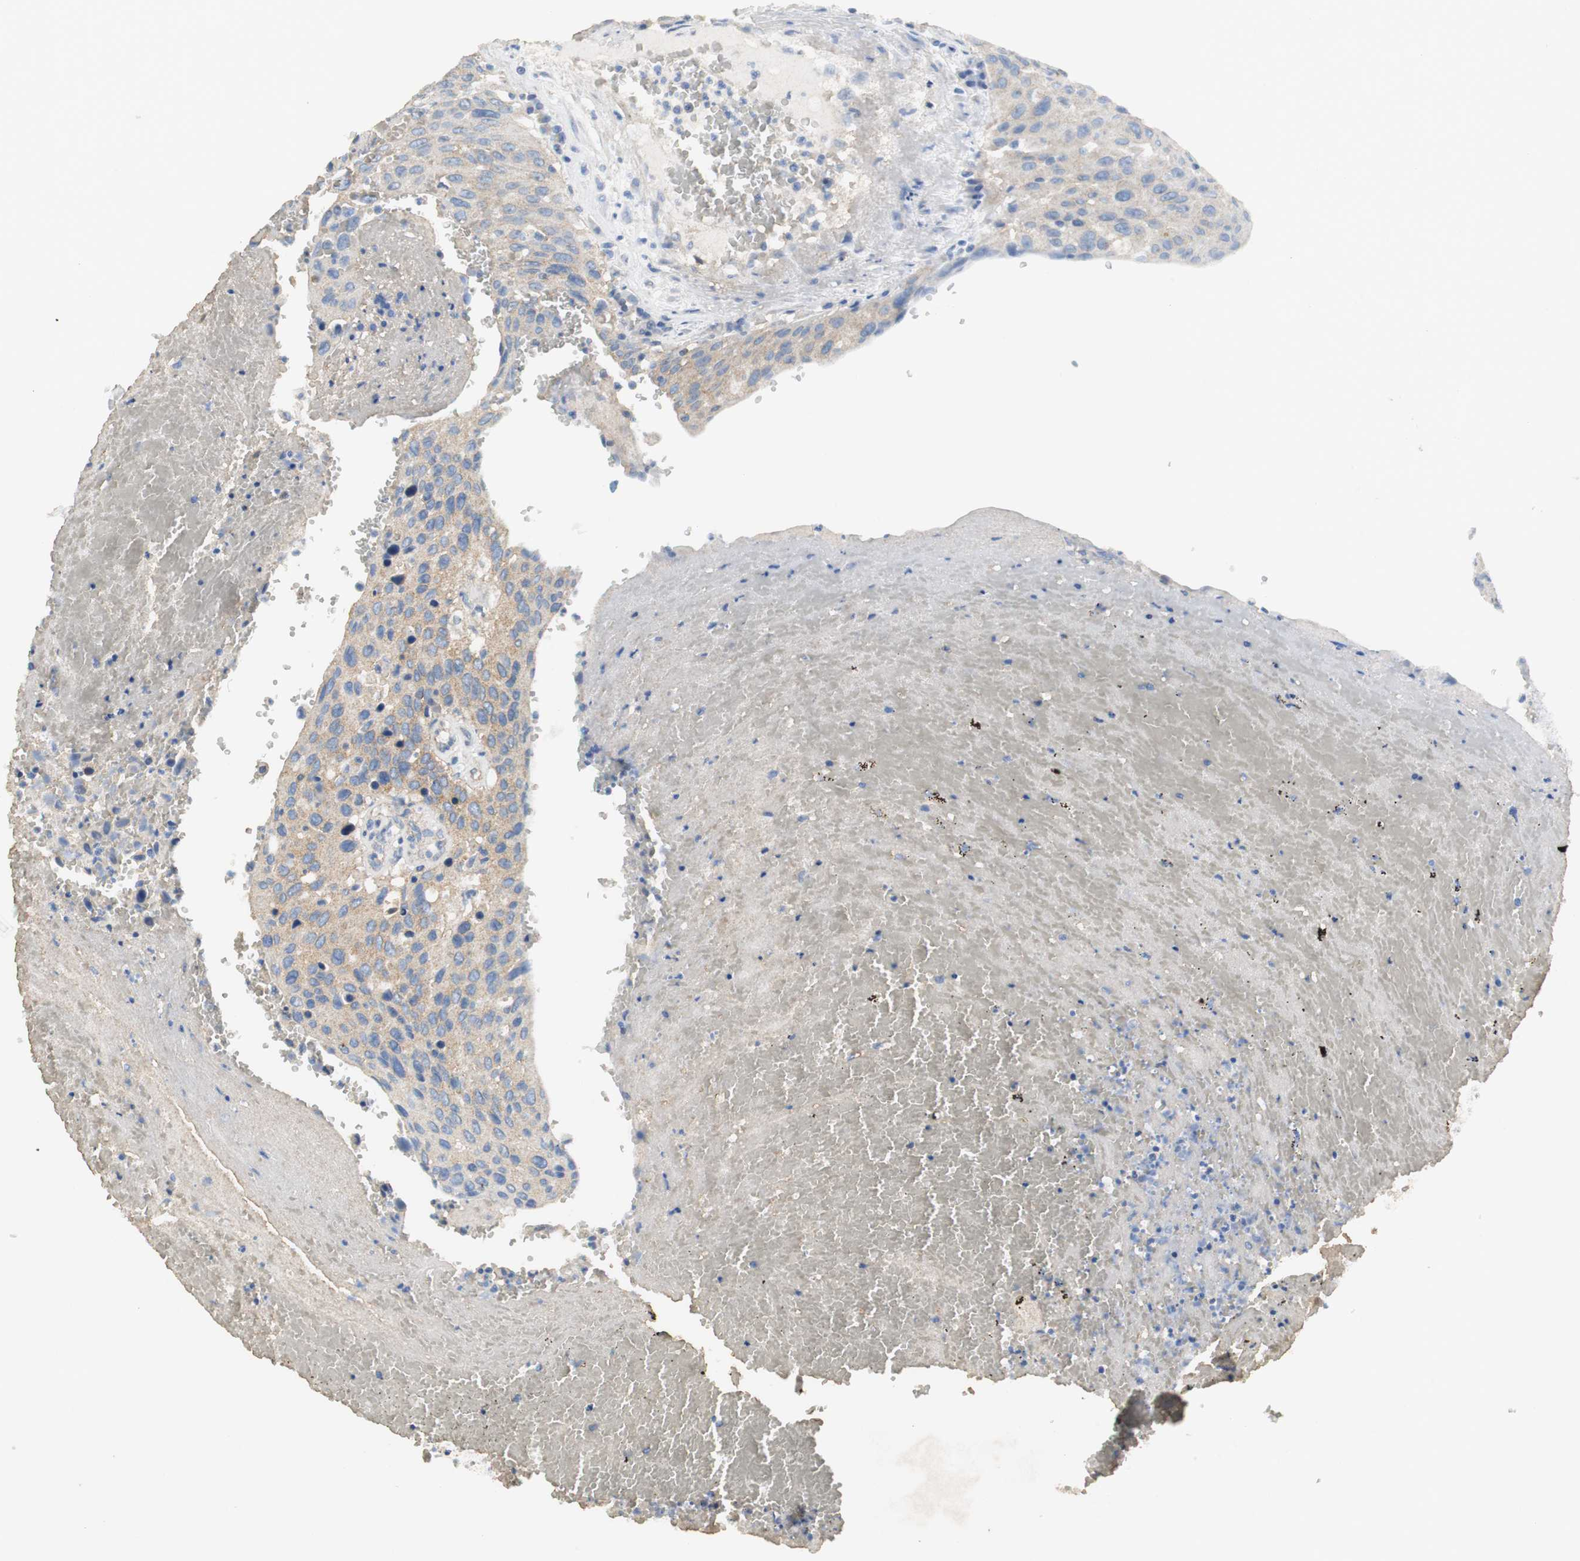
{"staining": {"intensity": "weak", "quantity": "25%-75%", "location": "cytoplasmic/membranous"}, "tissue": "urothelial cancer", "cell_type": "Tumor cells", "image_type": "cancer", "snomed": [{"axis": "morphology", "description": "Urothelial carcinoma, High grade"}, {"axis": "topography", "description": "Urinary bladder"}], "caption": "A brown stain shows weak cytoplasmic/membranous positivity of a protein in human high-grade urothelial carcinoma tumor cells.", "gene": "VBP1", "patient": {"sex": "male", "age": 66}}